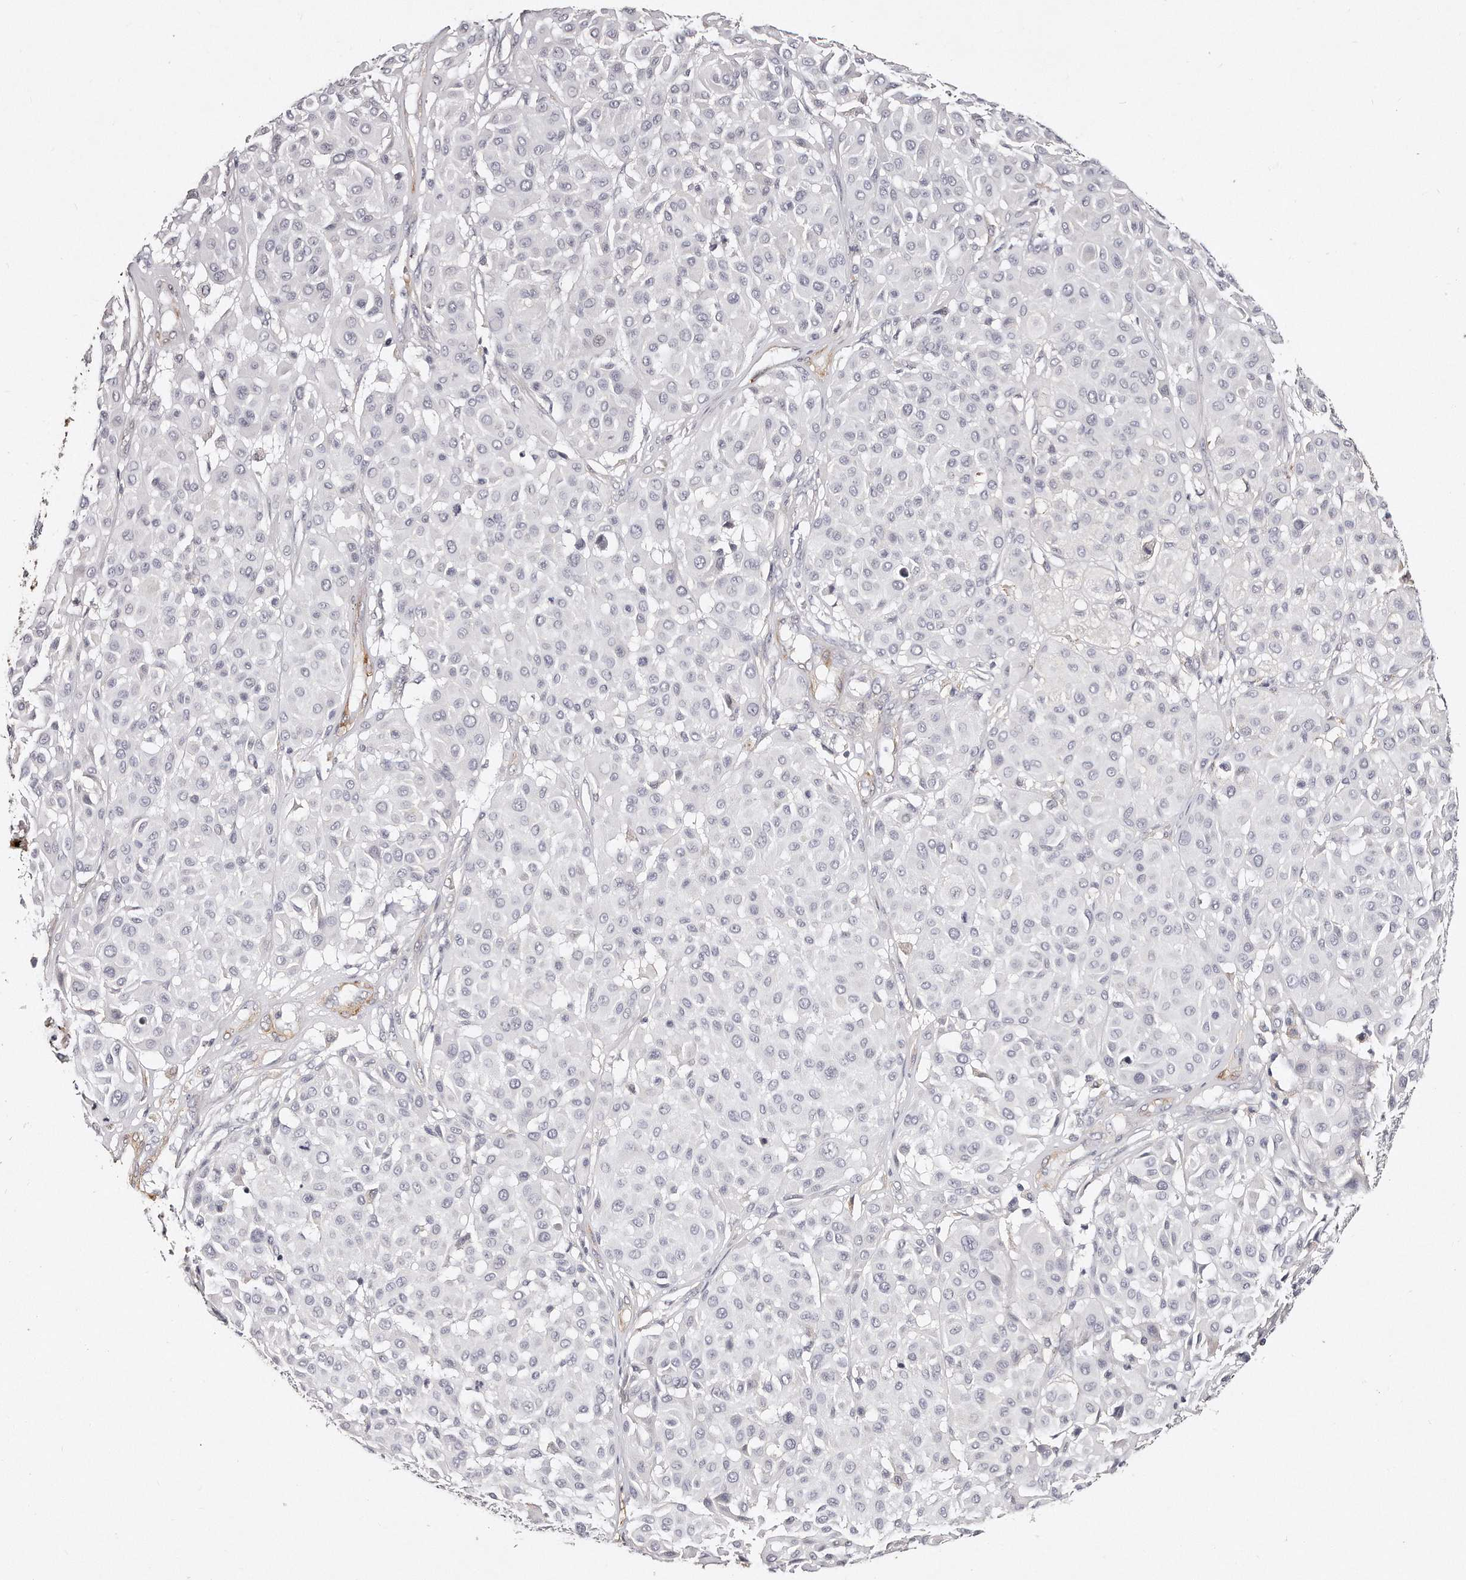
{"staining": {"intensity": "negative", "quantity": "none", "location": "none"}, "tissue": "melanoma", "cell_type": "Tumor cells", "image_type": "cancer", "snomed": [{"axis": "morphology", "description": "Malignant melanoma, Metastatic site"}, {"axis": "topography", "description": "Soft tissue"}], "caption": "The photomicrograph displays no staining of tumor cells in melanoma. The staining was performed using DAB (3,3'-diaminobenzidine) to visualize the protein expression in brown, while the nuclei were stained in blue with hematoxylin (Magnification: 20x).", "gene": "LMOD1", "patient": {"sex": "male", "age": 41}}